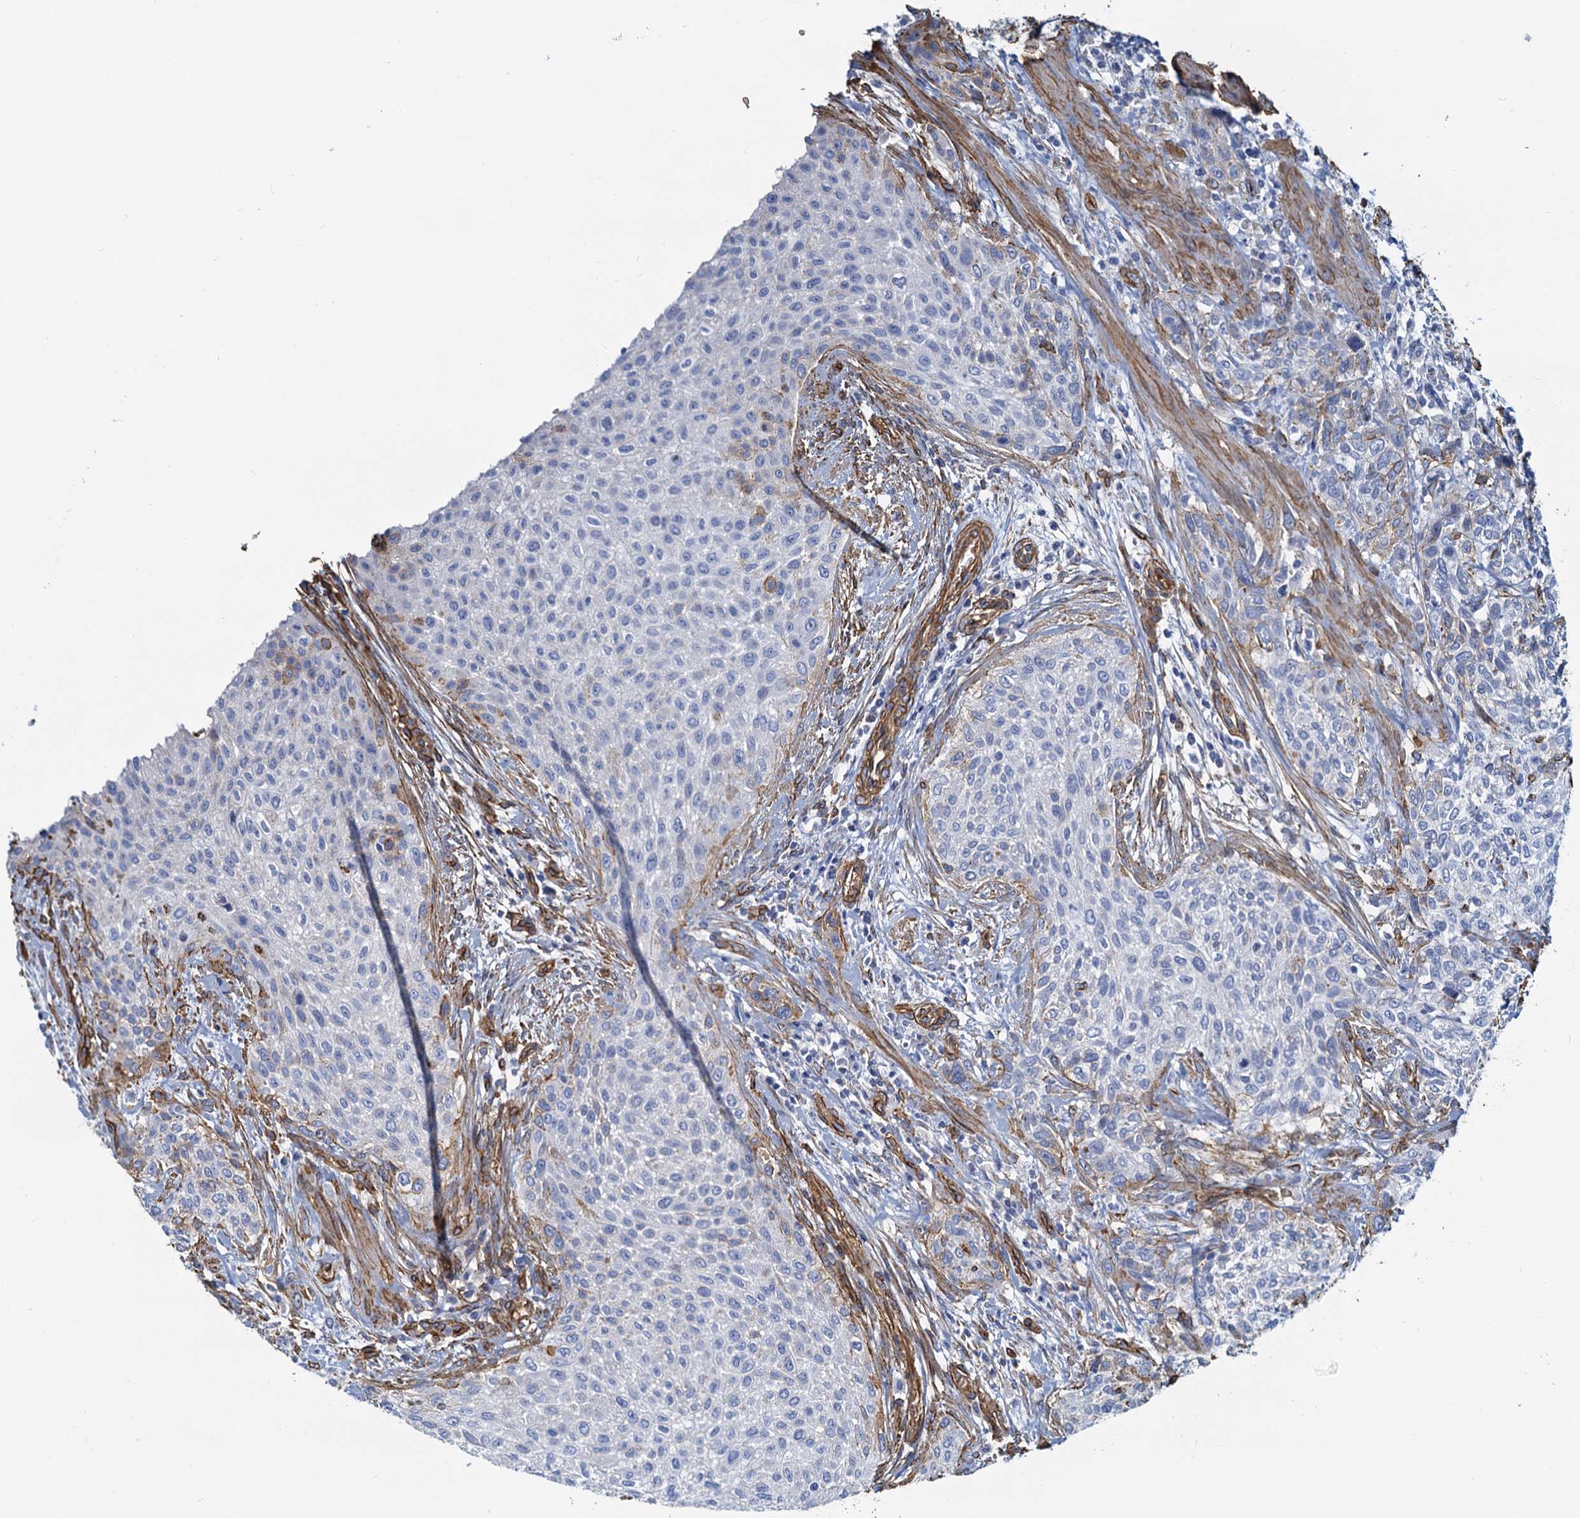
{"staining": {"intensity": "negative", "quantity": "none", "location": "none"}, "tissue": "urothelial cancer", "cell_type": "Tumor cells", "image_type": "cancer", "snomed": [{"axis": "morphology", "description": "Normal tissue, NOS"}, {"axis": "morphology", "description": "Urothelial carcinoma, NOS"}, {"axis": "topography", "description": "Urinary bladder"}, {"axis": "topography", "description": "Peripheral nerve tissue"}], "caption": "Tumor cells are negative for brown protein staining in transitional cell carcinoma. Brightfield microscopy of immunohistochemistry stained with DAB (brown) and hematoxylin (blue), captured at high magnification.", "gene": "DGKG", "patient": {"sex": "male", "age": 35}}